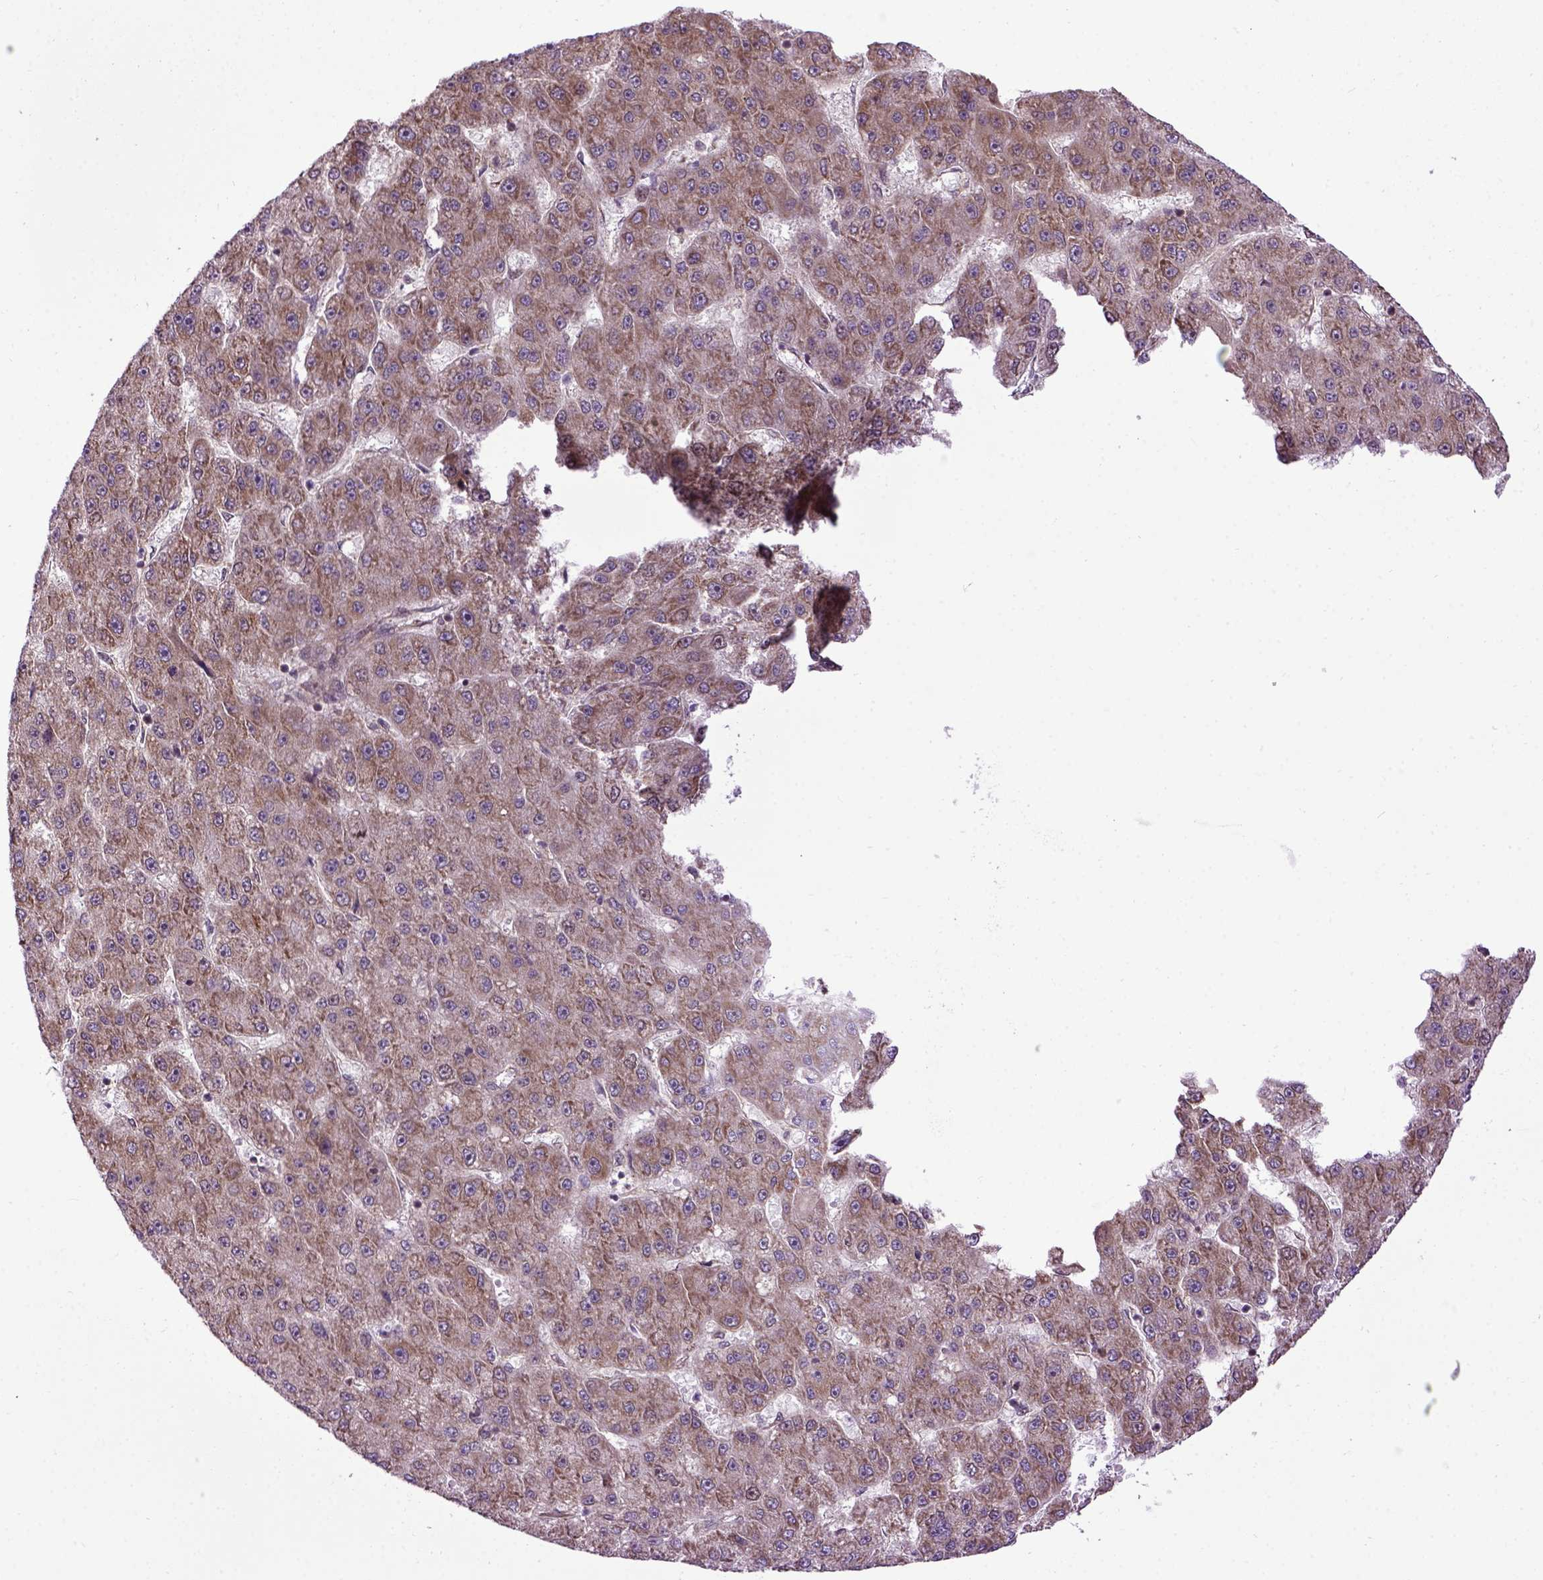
{"staining": {"intensity": "moderate", "quantity": ">75%", "location": "cytoplasmic/membranous"}, "tissue": "liver cancer", "cell_type": "Tumor cells", "image_type": "cancer", "snomed": [{"axis": "morphology", "description": "Carcinoma, Hepatocellular, NOS"}, {"axis": "topography", "description": "Liver"}], "caption": "An image of human liver hepatocellular carcinoma stained for a protein displays moderate cytoplasmic/membranous brown staining in tumor cells.", "gene": "WDR48", "patient": {"sex": "male", "age": 67}}